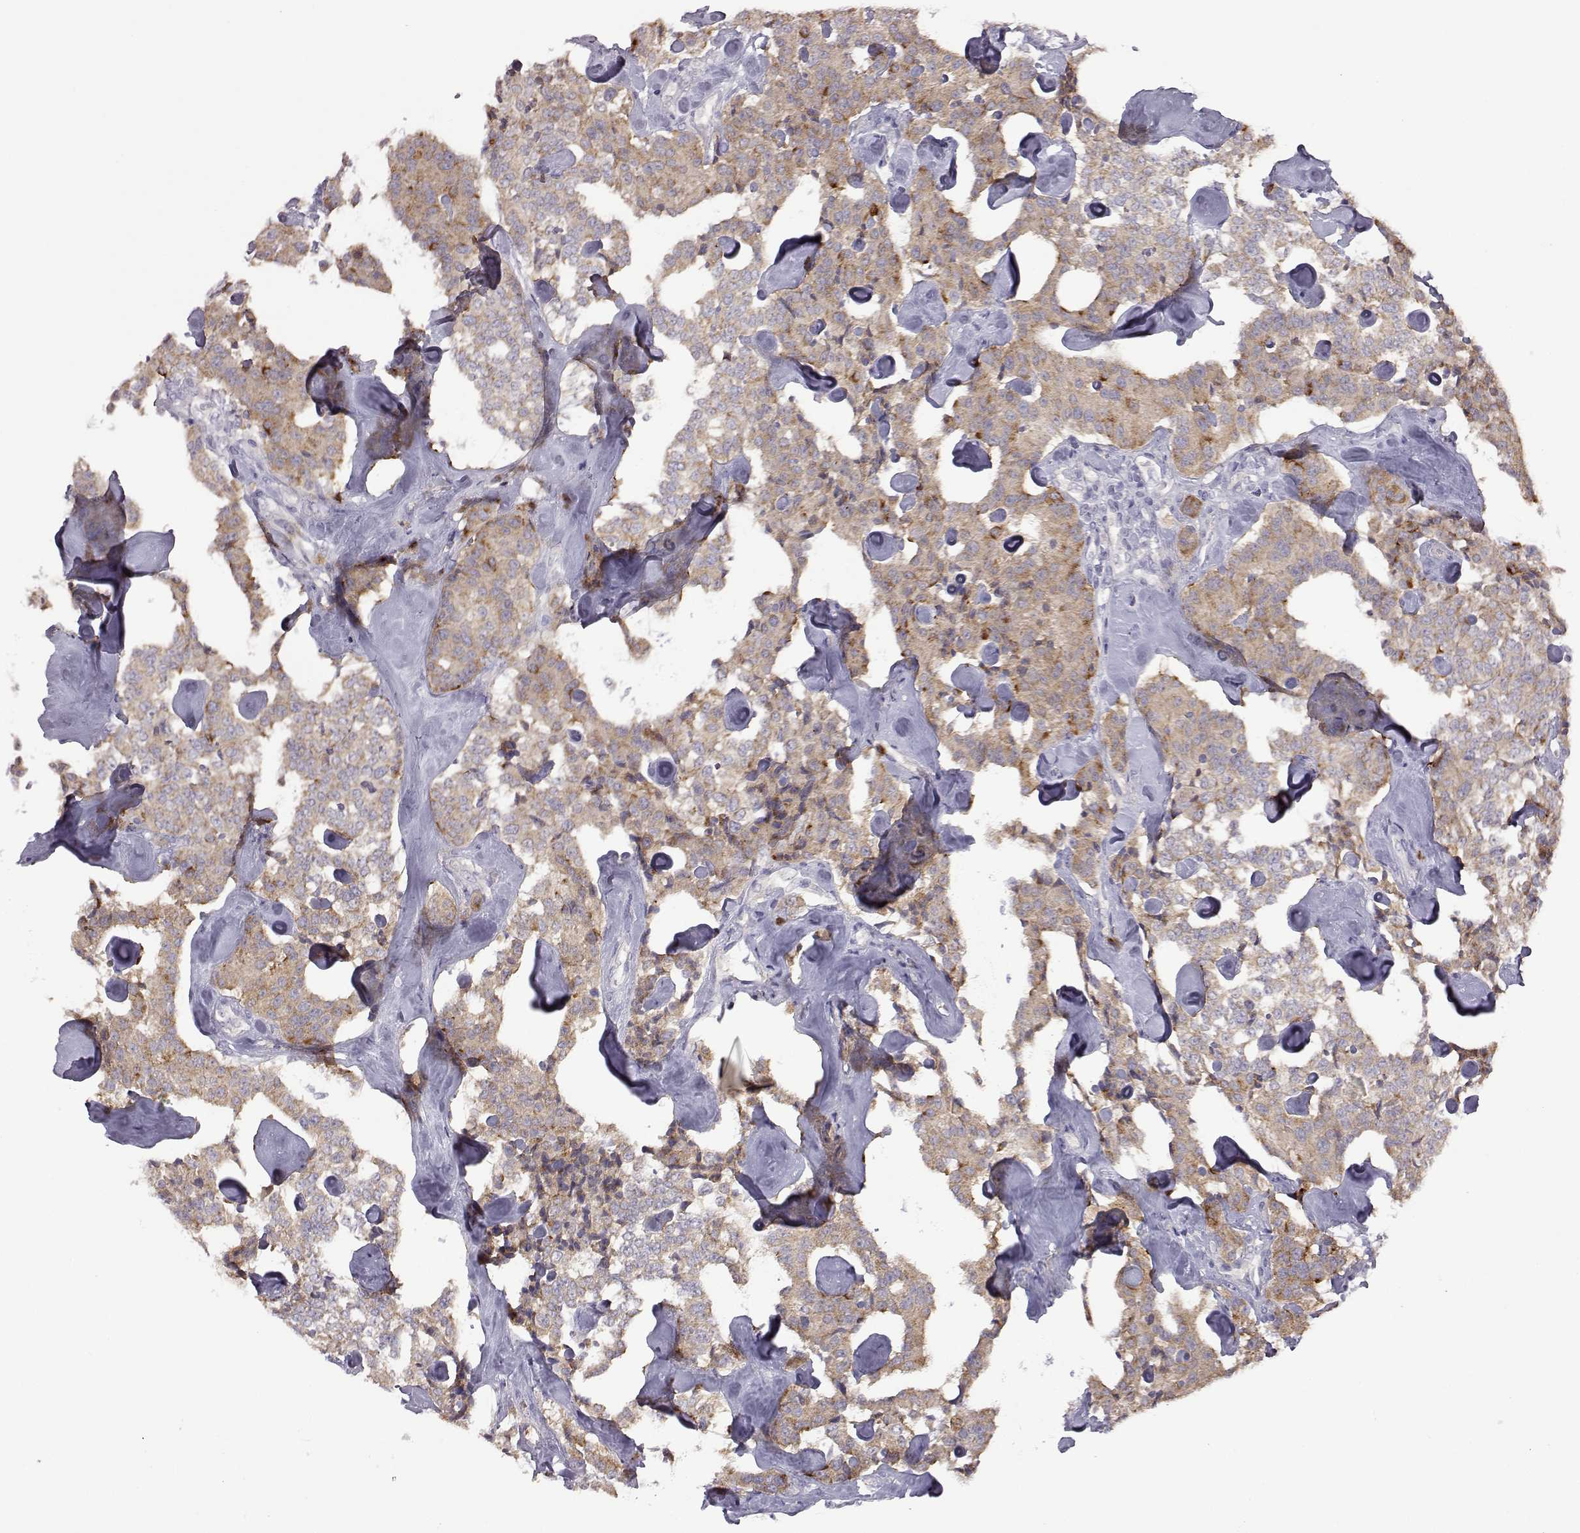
{"staining": {"intensity": "moderate", "quantity": "25%-75%", "location": "cytoplasmic/membranous"}, "tissue": "carcinoid", "cell_type": "Tumor cells", "image_type": "cancer", "snomed": [{"axis": "morphology", "description": "Carcinoid, malignant, NOS"}, {"axis": "topography", "description": "Pancreas"}], "caption": "IHC (DAB (3,3'-diaminobenzidine)) staining of human carcinoid displays moderate cytoplasmic/membranous protein positivity in about 25%-75% of tumor cells.", "gene": "VGF", "patient": {"sex": "male", "age": 41}}